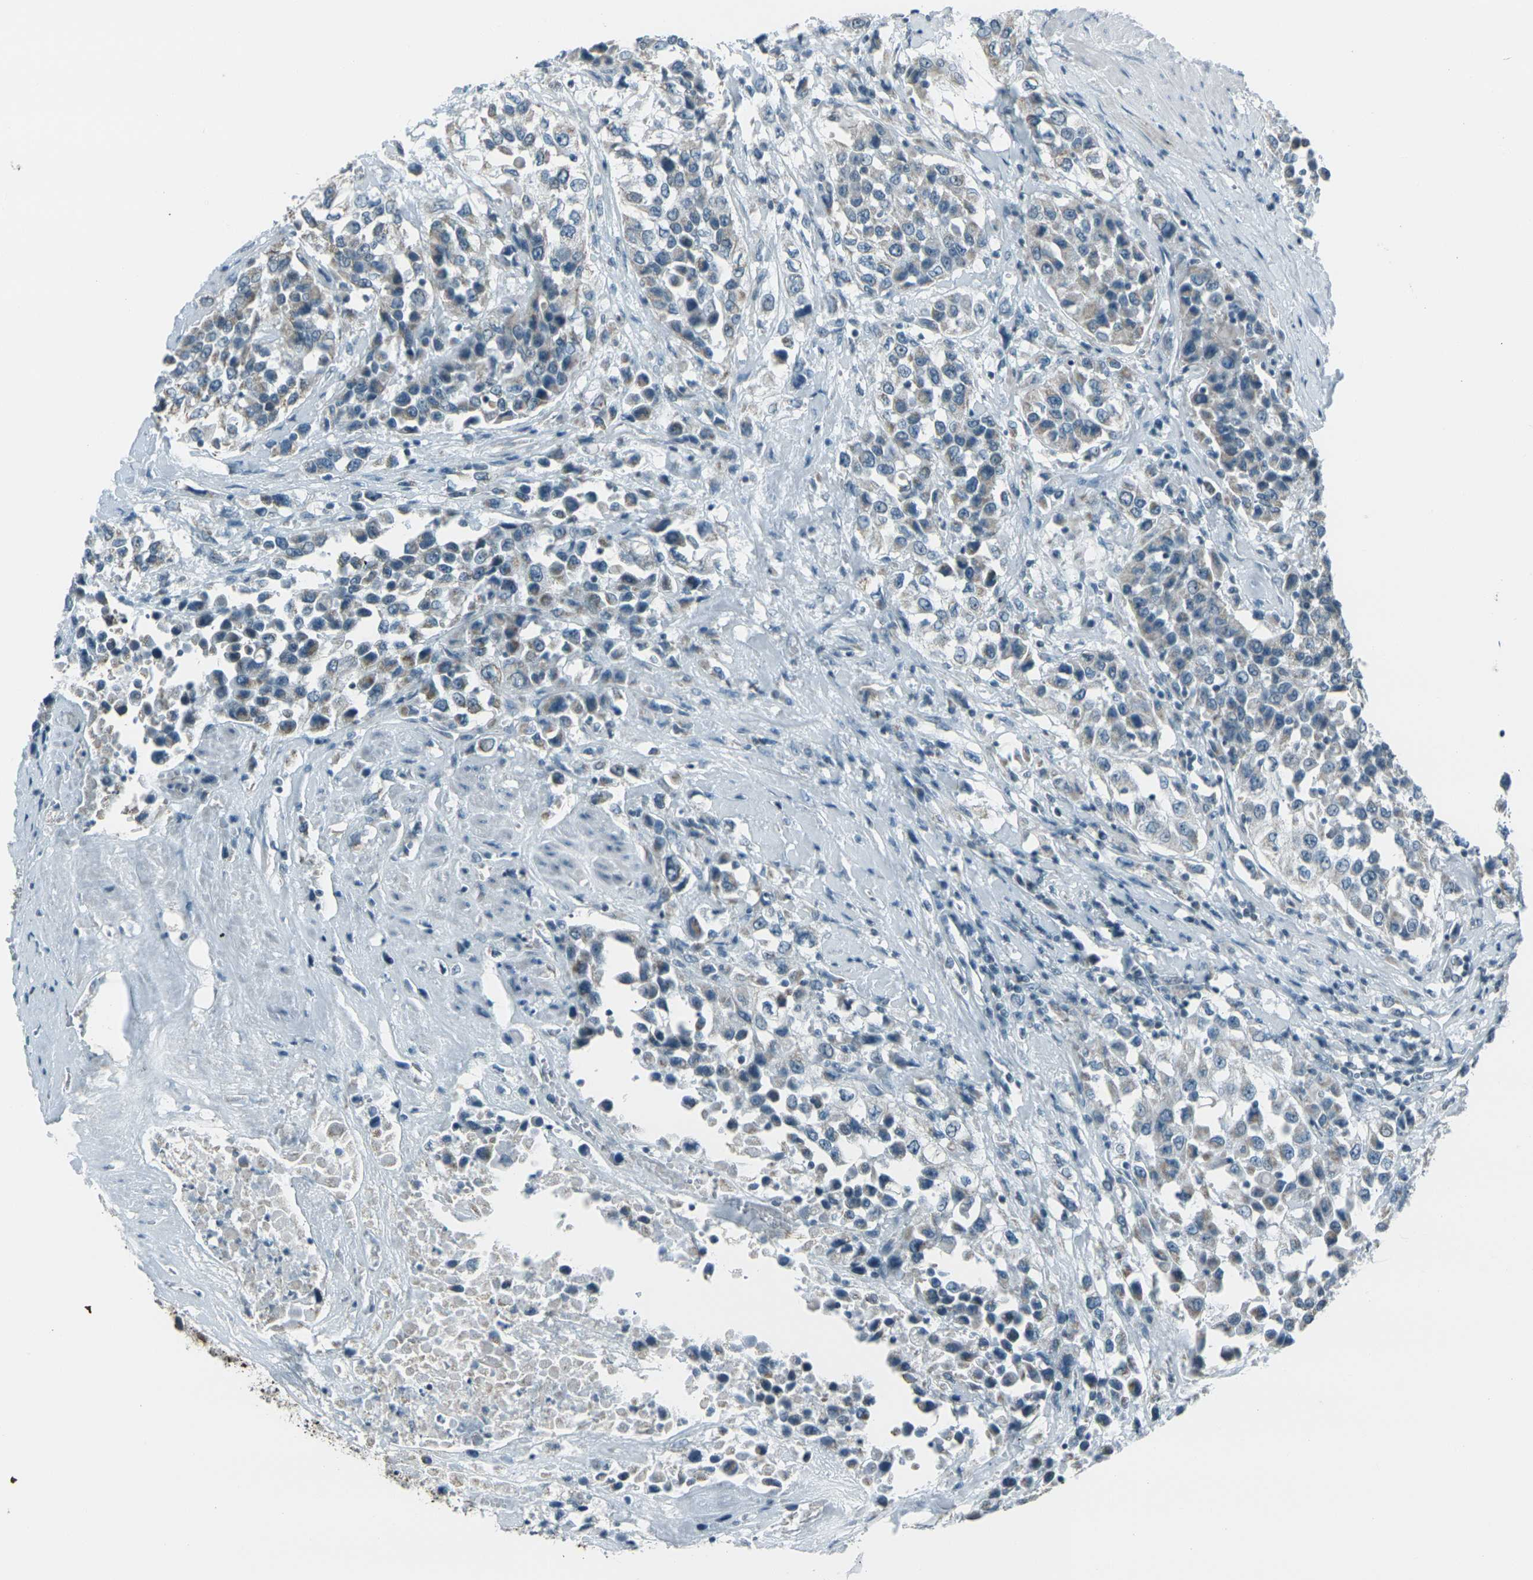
{"staining": {"intensity": "weak", "quantity": ">75%", "location": "cytoplasmic/membranous"}, "tissue": "urothelial cancer", "cell_type": "Tumor cells", "image_type": "cancer", "snomed": [{"axis": "morphology", "description": "Urothelial carcinoma, High grade"}, {"axis": "topography", "description": "Urinary bladder"}], "caption": "DAB immunohistochemical staining of urothelial cancer reveals weak cytoplasmic/membranous protein expression in about >75% of tumor cells.", "gene": "H2BC1", "patient": {"sex": "female", "age": 80}}